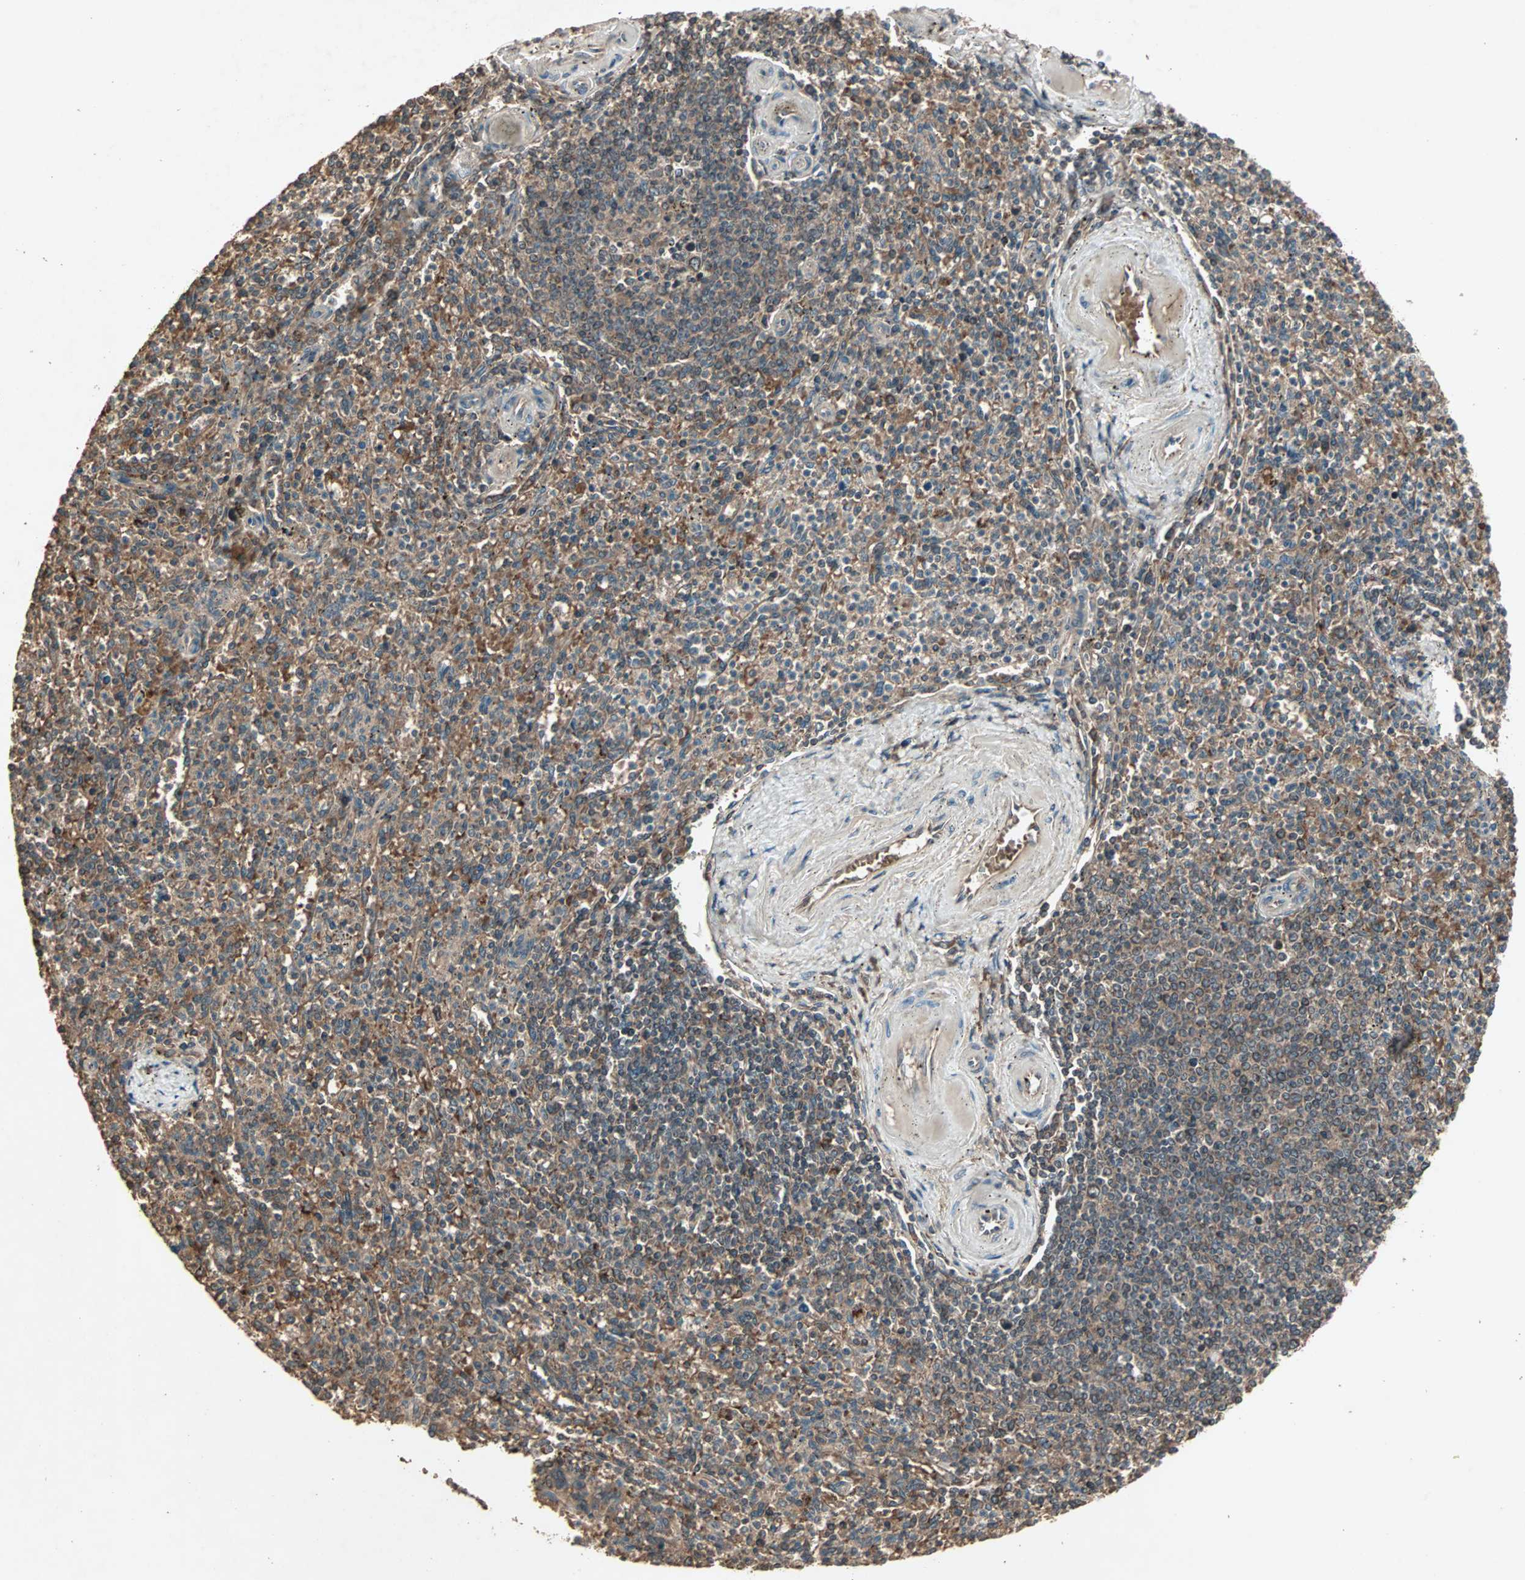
{"staining": {"intensity": "moderate", "quantity": ">75%", "location": "cytoplasmic/membranous"}, "tissue": "spleen", "cell_type": "Cells in red pulp", "image_type": "normal", "snomed": [{"axis": "morphology", "description": "Normal tissue, NOS"}, {"axis": "topography", "description": "Spleen"}], "caption": "Moderate cytoplasmic/membranous protein staining is appreciated in approximately >75% of cells in red pulp in spleen. (brown staining indicates protein expression, while blue staining denotes nuclei).", "gene": "UBAC1", "patient": {"sex": "male", "age": 72}}